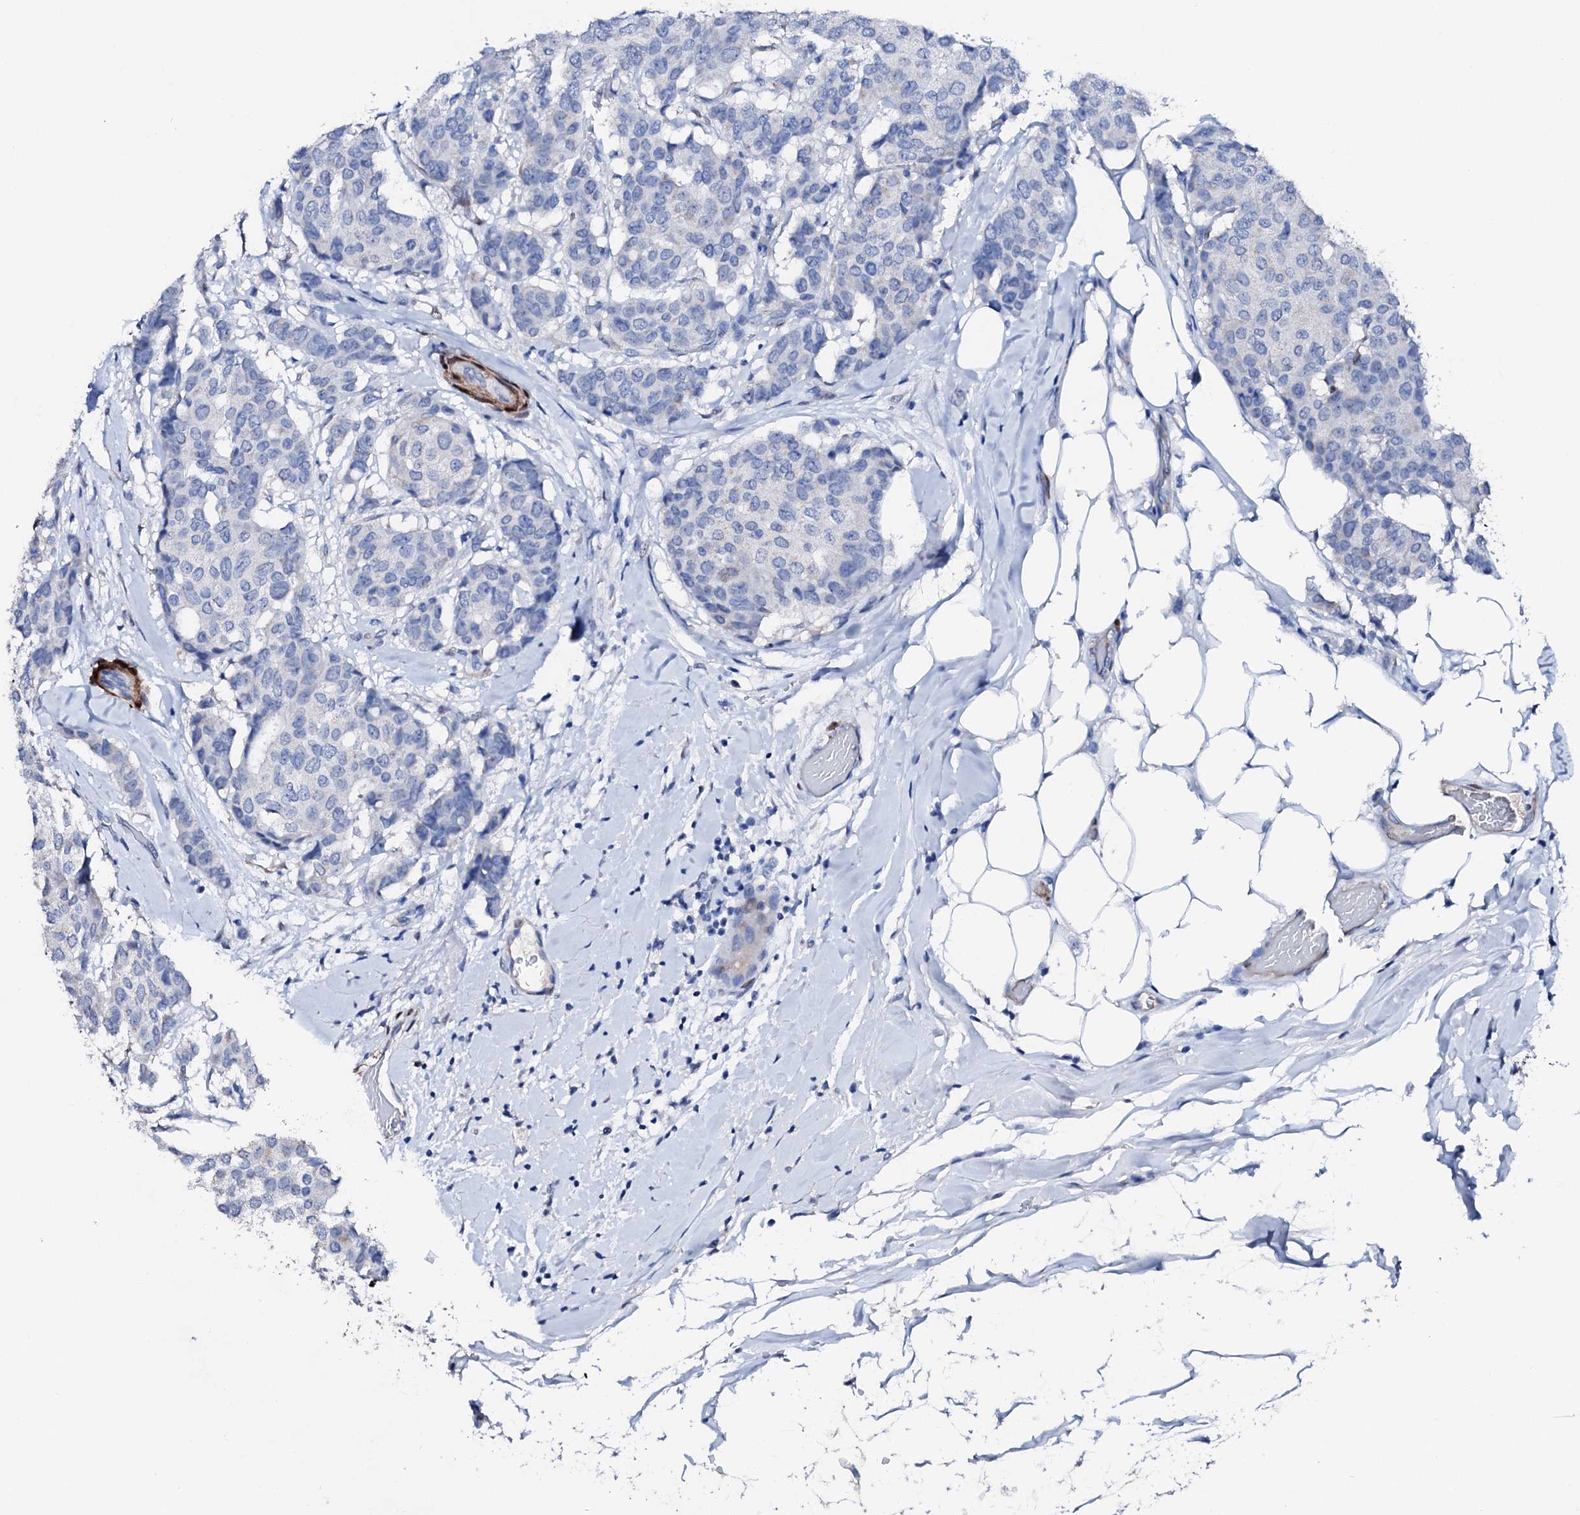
{"staining": {"intensity": "negative", "quantity": "none", "location": "none"}, "tissue": "breast cancer", "cell_type": "Tumor cells", "image_type": "cancer", "snomed": [{"axis": "morphology", "description": "Duct carcinoma"}, {"axis": "topography", "description": "Breast"}], "caption": "Immunohistochemistry of human invasive ductal carcinoma (breast) demonstrates no expression in tumor cells.", "gene": "NRIP2", "patient": {"sex": "female", "age": 75}}